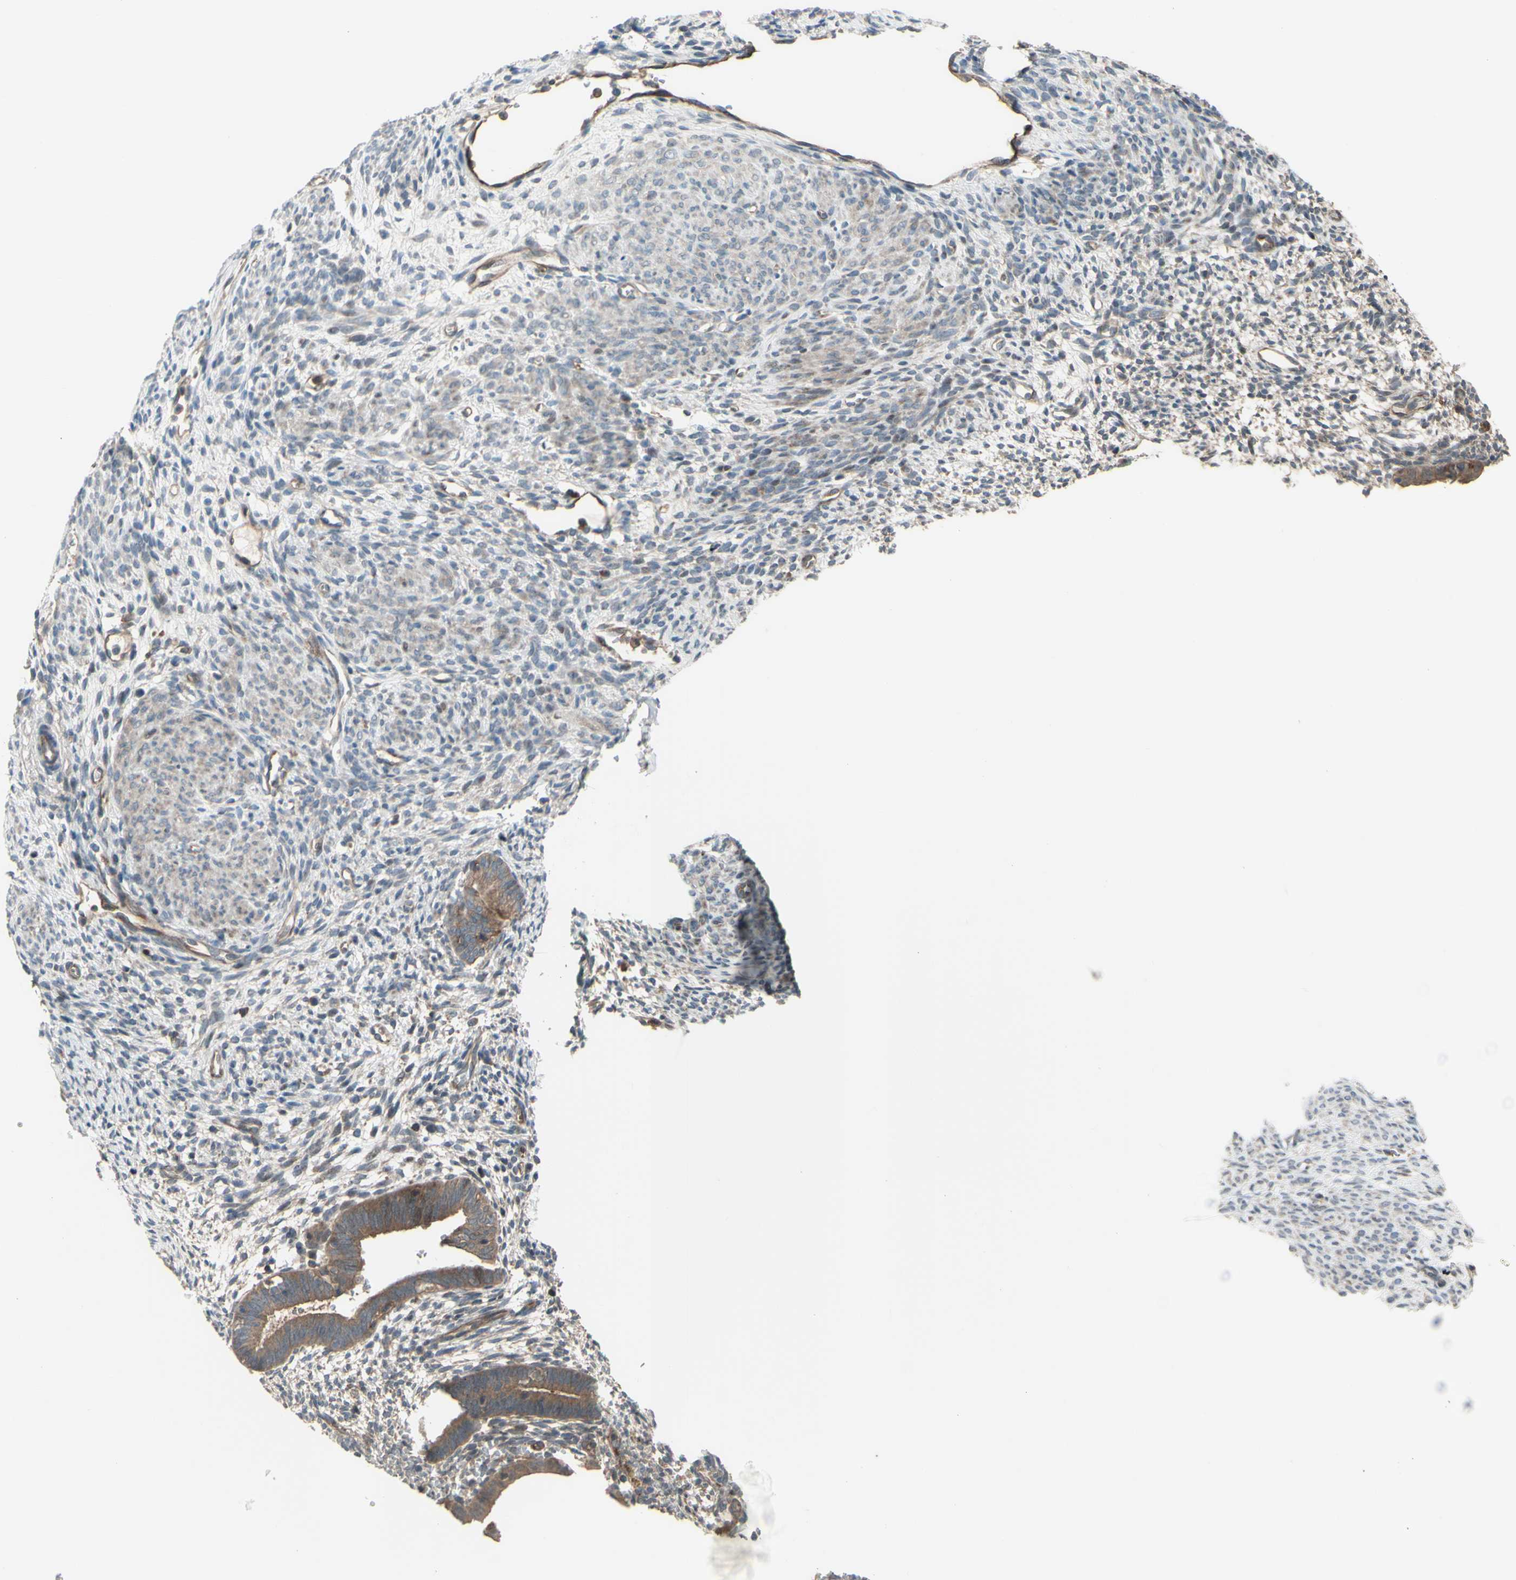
{"staining": {"intensity": "weak", "quantity": "25%-75%", "location": "cytoplasmic/membranous"}, "tissue": "endometrium", "cell_type": "Cells in endometrial stroma", "image_type": "normal", "snomed": [{"axis": "morphology", "description": "Normal tissue, NOS"}, {"axis": "morphology", "description": "Atrophy, NOS"}, {"axis": "topography", "description": "Uterus"}, {"axis": "topography", "description": "Endometrium"}], "caption": "Protein staining exhibits weak cytoplasmic/membranous staining in about 25%-75% of cells in endometrial stroma in benign endometrium. (IHC, brightfield microscopy, high magnification).", "gene": "SHROOM4", "patient": {"sex": "female", "age": 68}}